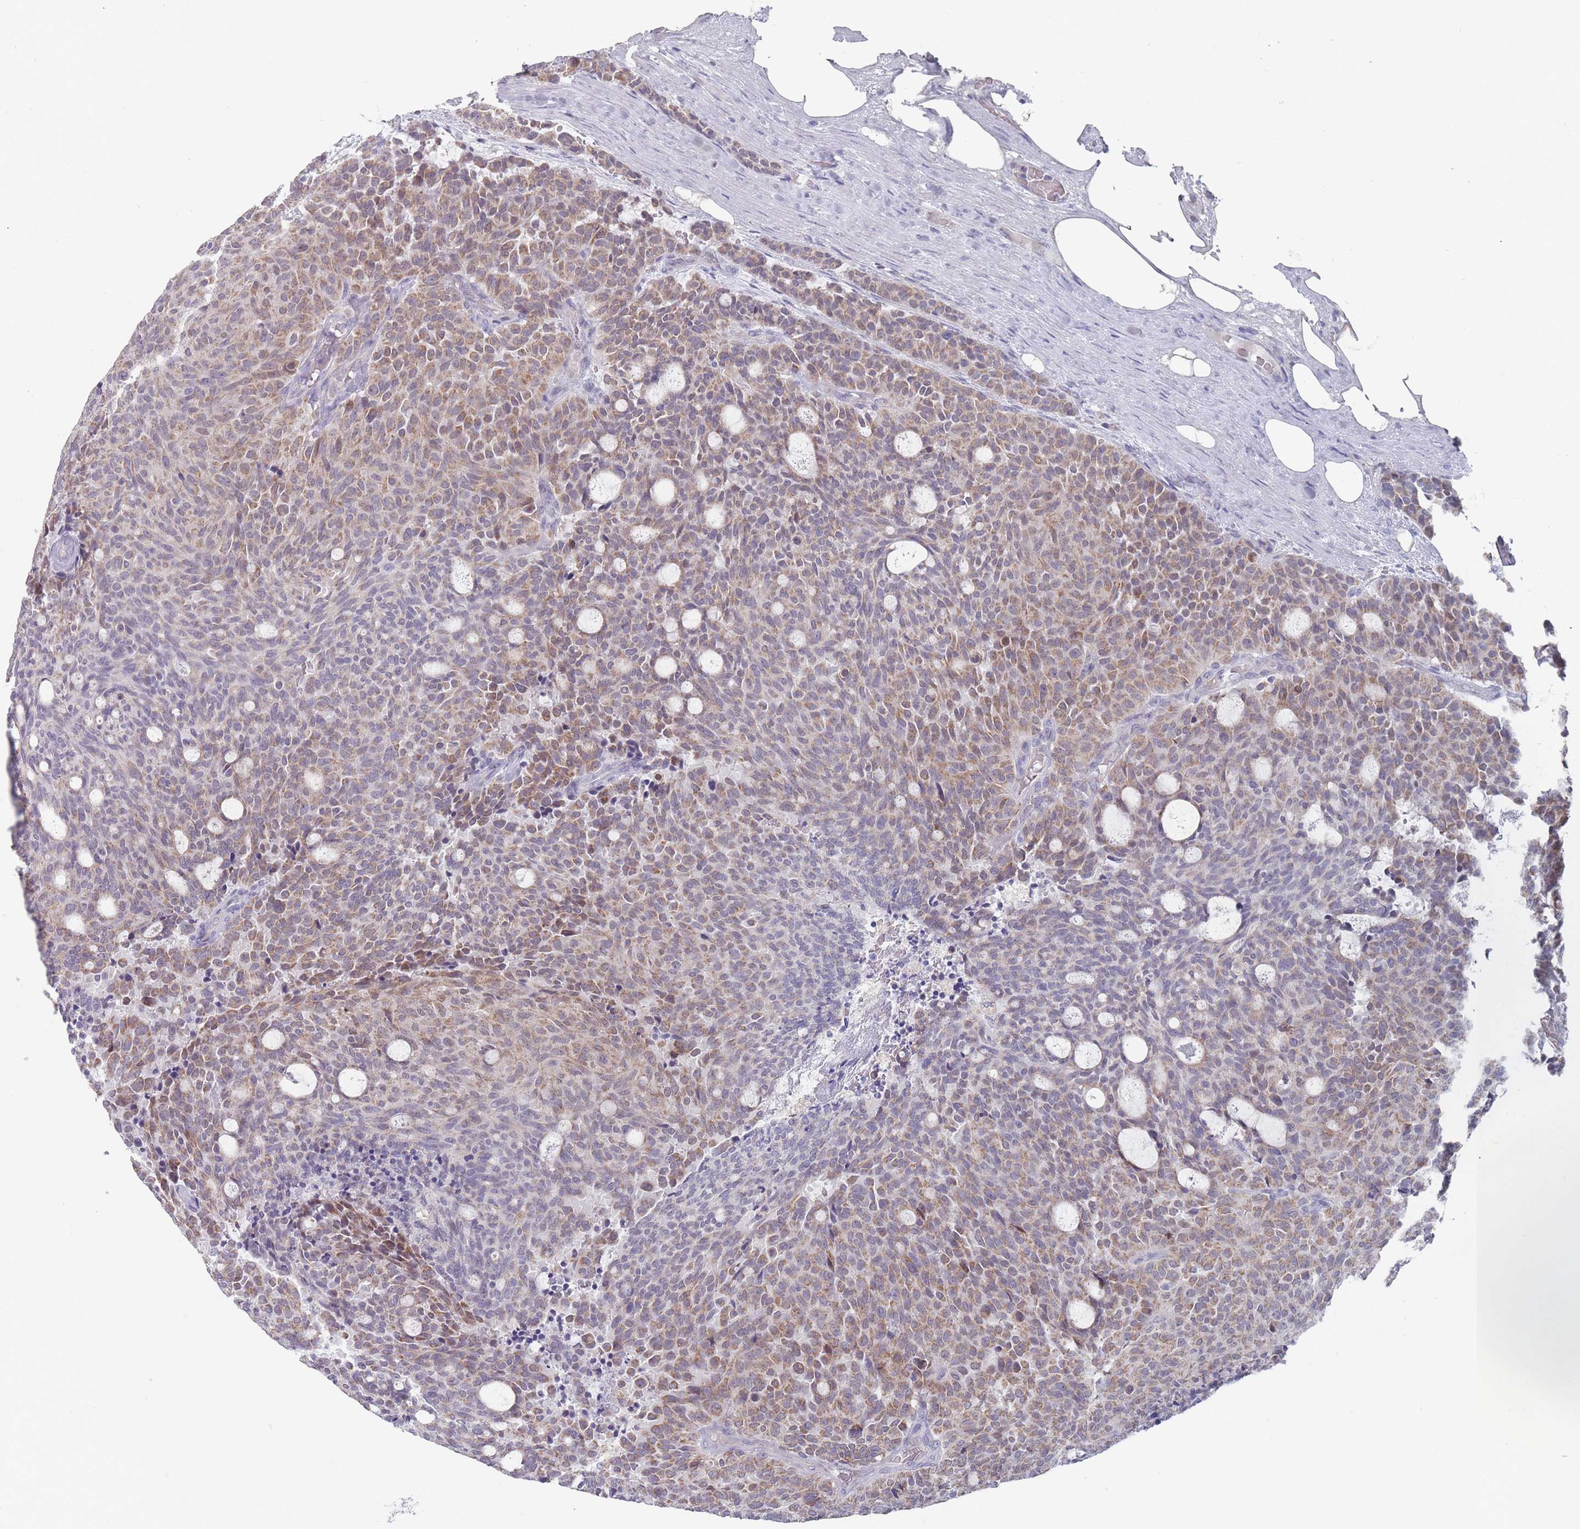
{"staining": {"intensity": "moderate", "quantity": ">75%", "location": "cytoplasmic/membranous"}, "tissue": "carcinoid", "cell_type": "Tumor cells", "image_type": "cancer", "snomed": [{"axis": "morphology", "description": "Carcinoid, malignant, NOS"}, {"axis": "topography", "description": "Pancreas"}], "caption": "Carcinoid was stained to show a protein in brown. There is medium levels of moderate cytoplasmic/membranous expression in about >75% of tumor cells.", "gene": "PEX7", "patient": {"sex": "female", "age": 54}}